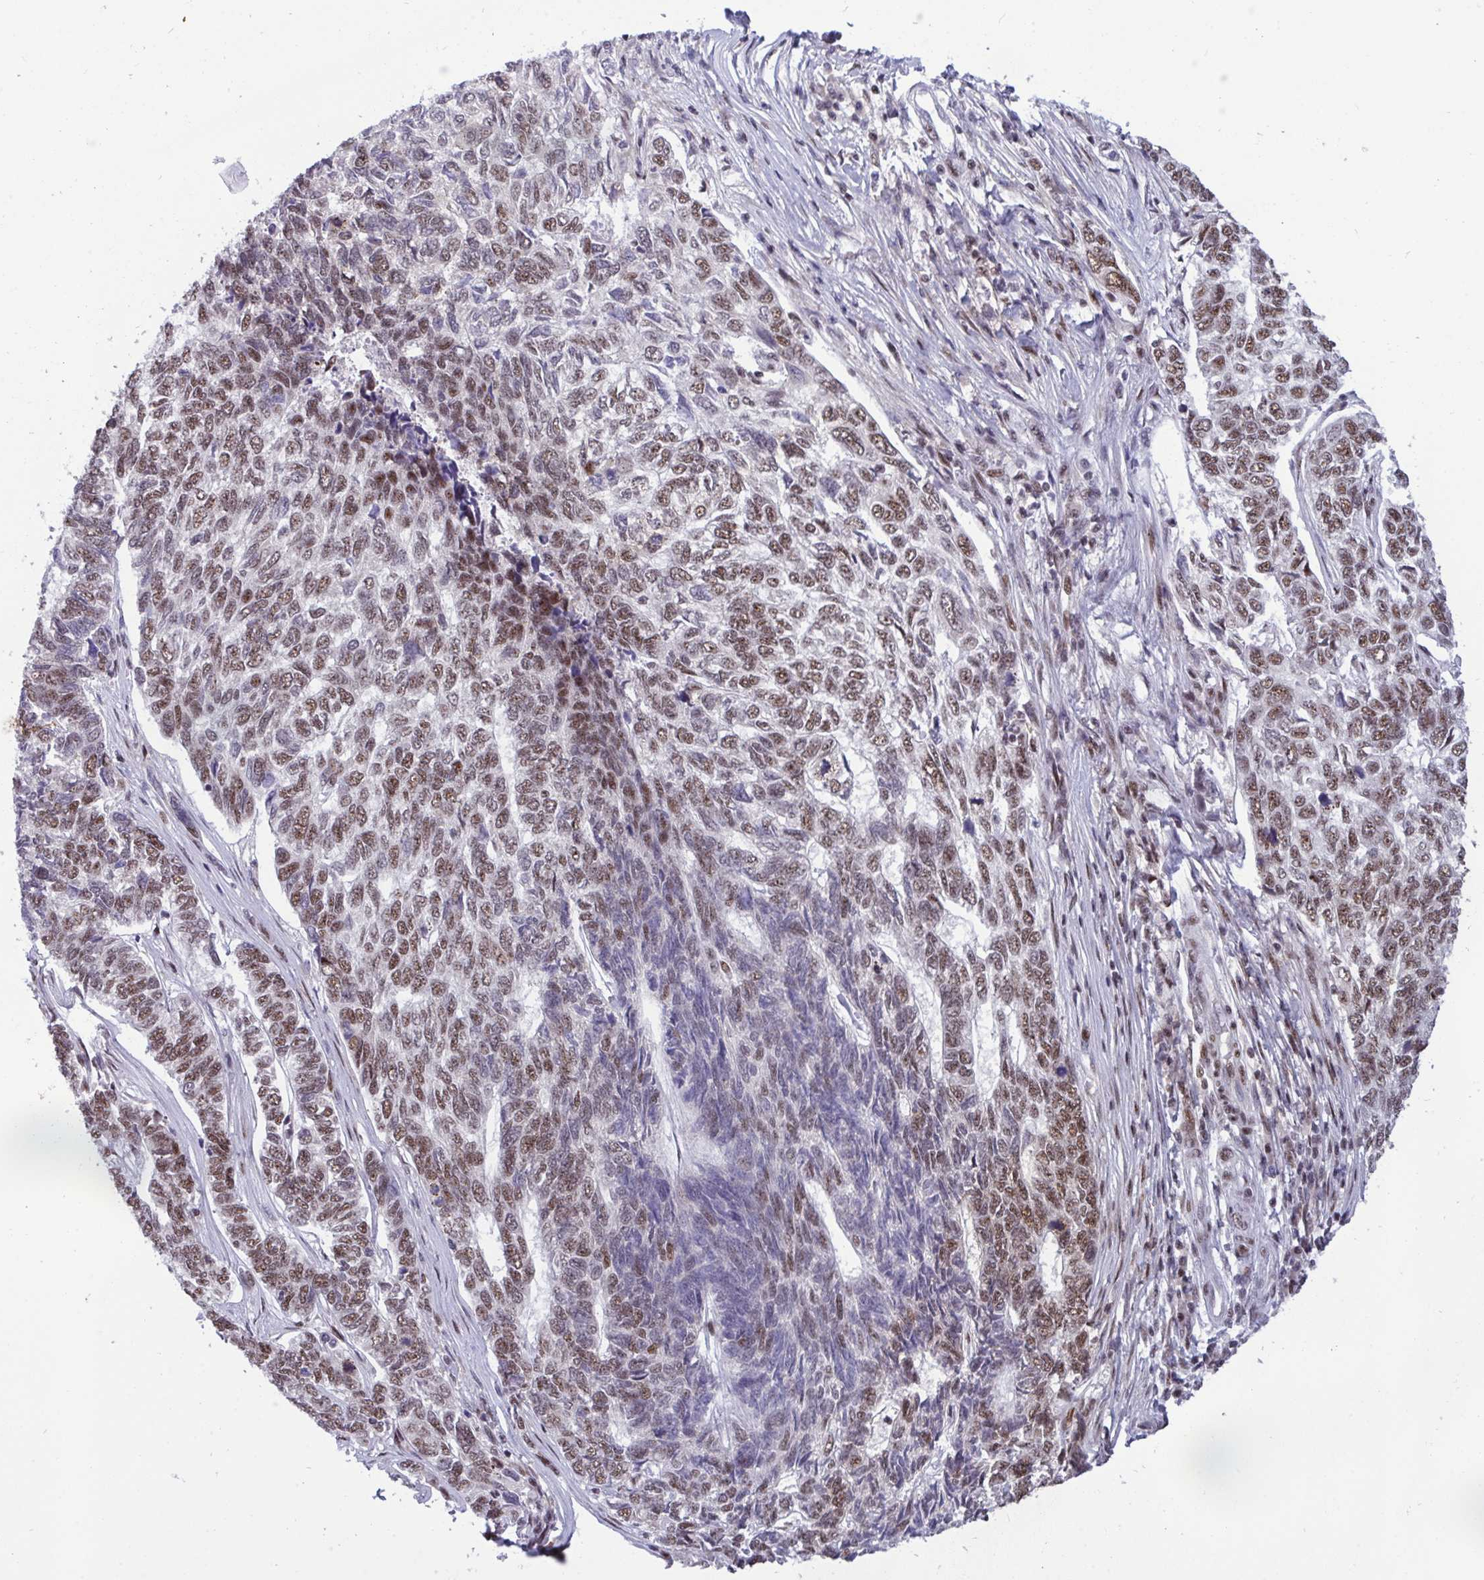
{"staining": {"intensity": "moderate", "quantity": ">75%", "location": "nuclear"}, "tissue": "skin cancer", "cell_type": "Tumor cells", "image_type": "cancer", "snomed": [{"axis": "morphology", "description": "Basal cell carcinoma"}, {"axis": "topography", "description": "Skin"}], "caption": "Human basal cell carcinoma (skin) stained for a protein (brown) reveals moderate nuclear positive staining in about >75% of tumor cells.", "gene": "WBP11", "patient": {"sex": "female", "age": 65}}